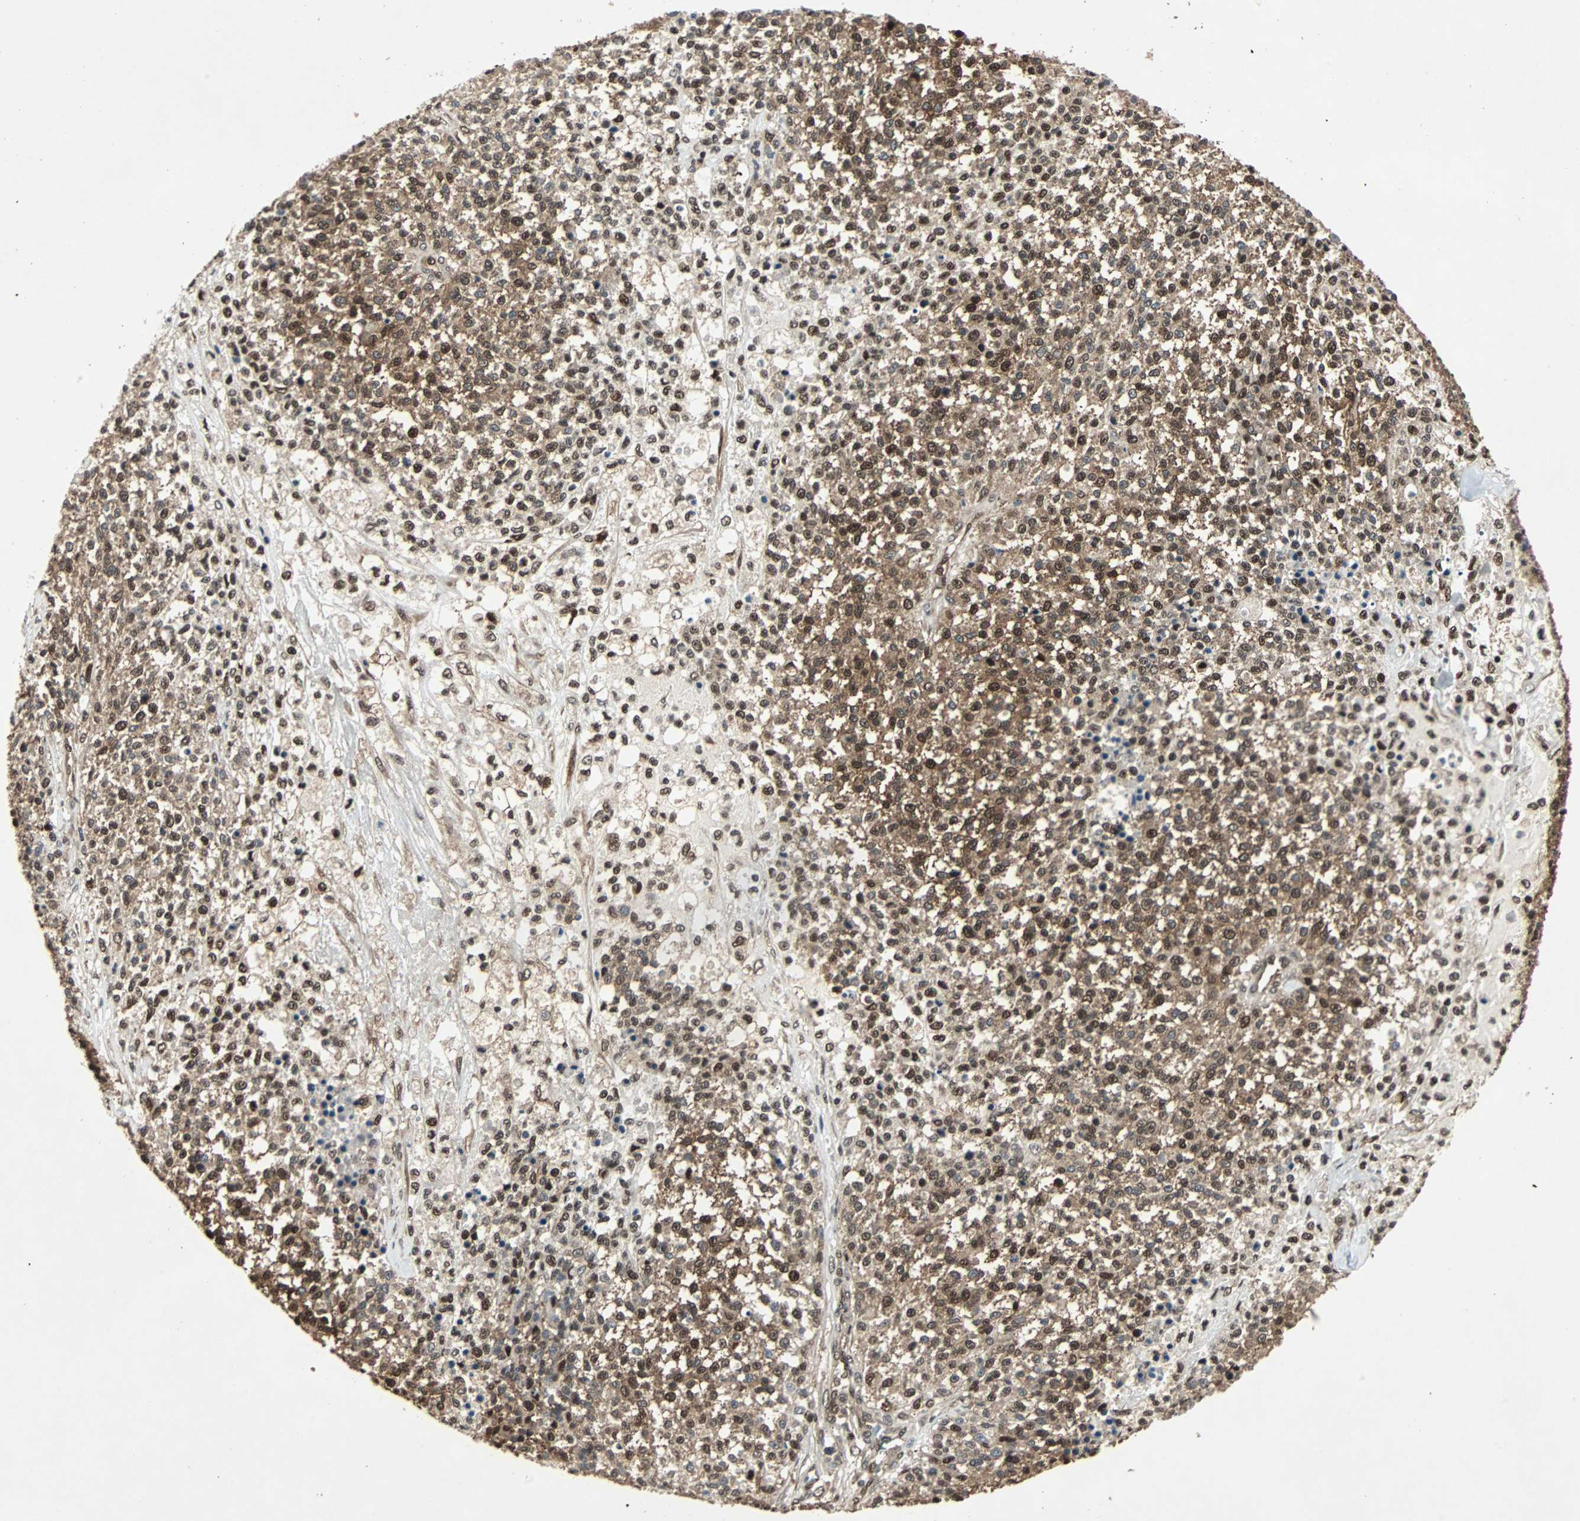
{"staining": {"intensity": "moderate", "quantity": ">75%", "location": "cytoplasmic/membranous,nuclear"}, "tissue": "testis cancer", "cell_type": "Tumor cells", "image_type": "cancer", "snomed": [{"axis": "morphology", "description": "Seminoma, NOS"}, {"axis": "topography", "description": "Testis"}], "caption": "The photomicrograph shows a brown stain indicating the presence of a protein in the cytoplasmic/membranous and nuclear of tumor cells in seminoma (testis).", "gene": "ACLY", "patient": {"sex": "male", "age": 59}}